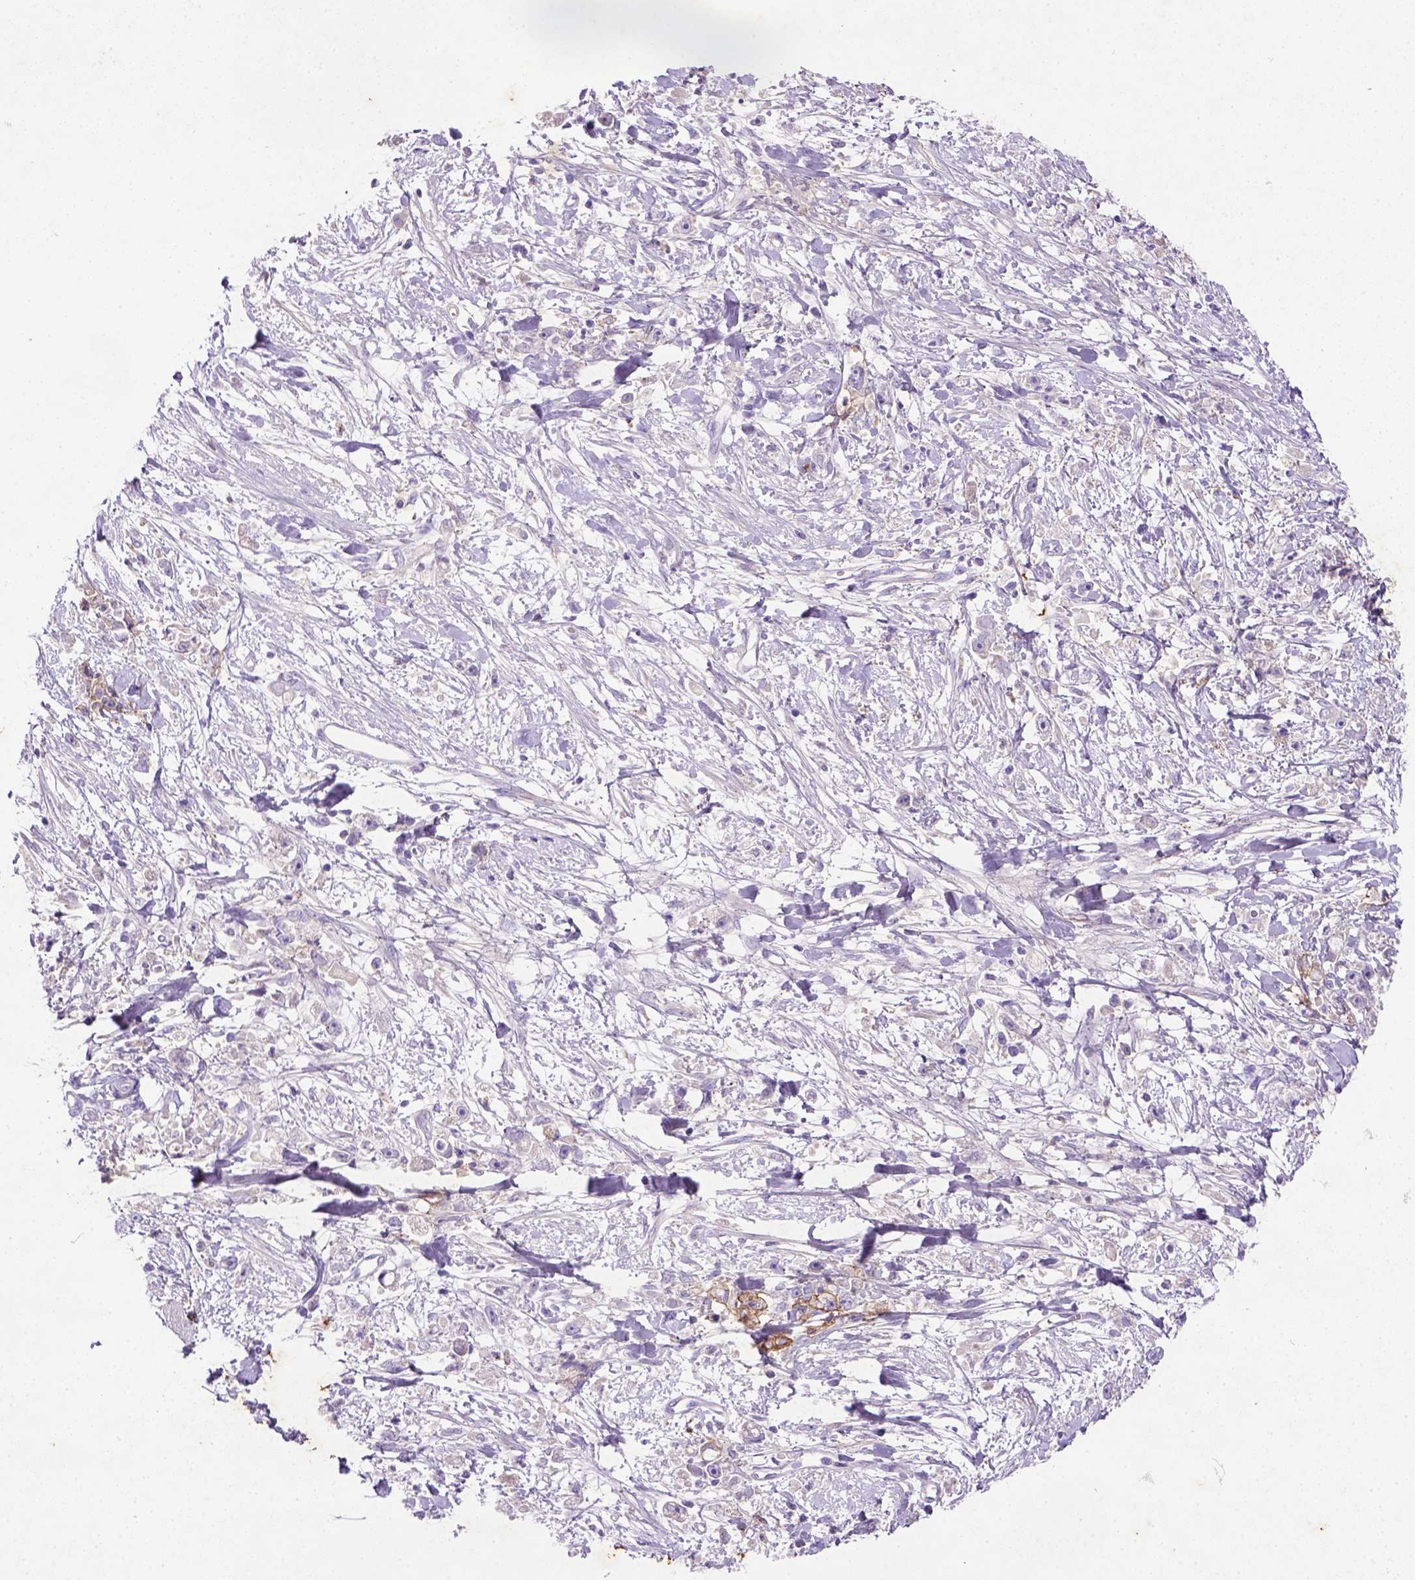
{"staining": {"intensity": "negative", "quantity": "none", "location": "none"}, "tissue": "stomach cancer", "cell_type": "Tumor cells", "image_type": "cancer", "snomed": [{"axis": "morphology", "description": "Adenocarcinoma, NOS"}, {"axis": "topography", "description": "Stomach"}], "caption": "An immunohistochemistry (IHC) micrograph of stomach cancer is shown. There is no staining in tumor cells of stomach cancer.", "gene": "NUDT2", "patient": {"sex": "female", "age": 59}}